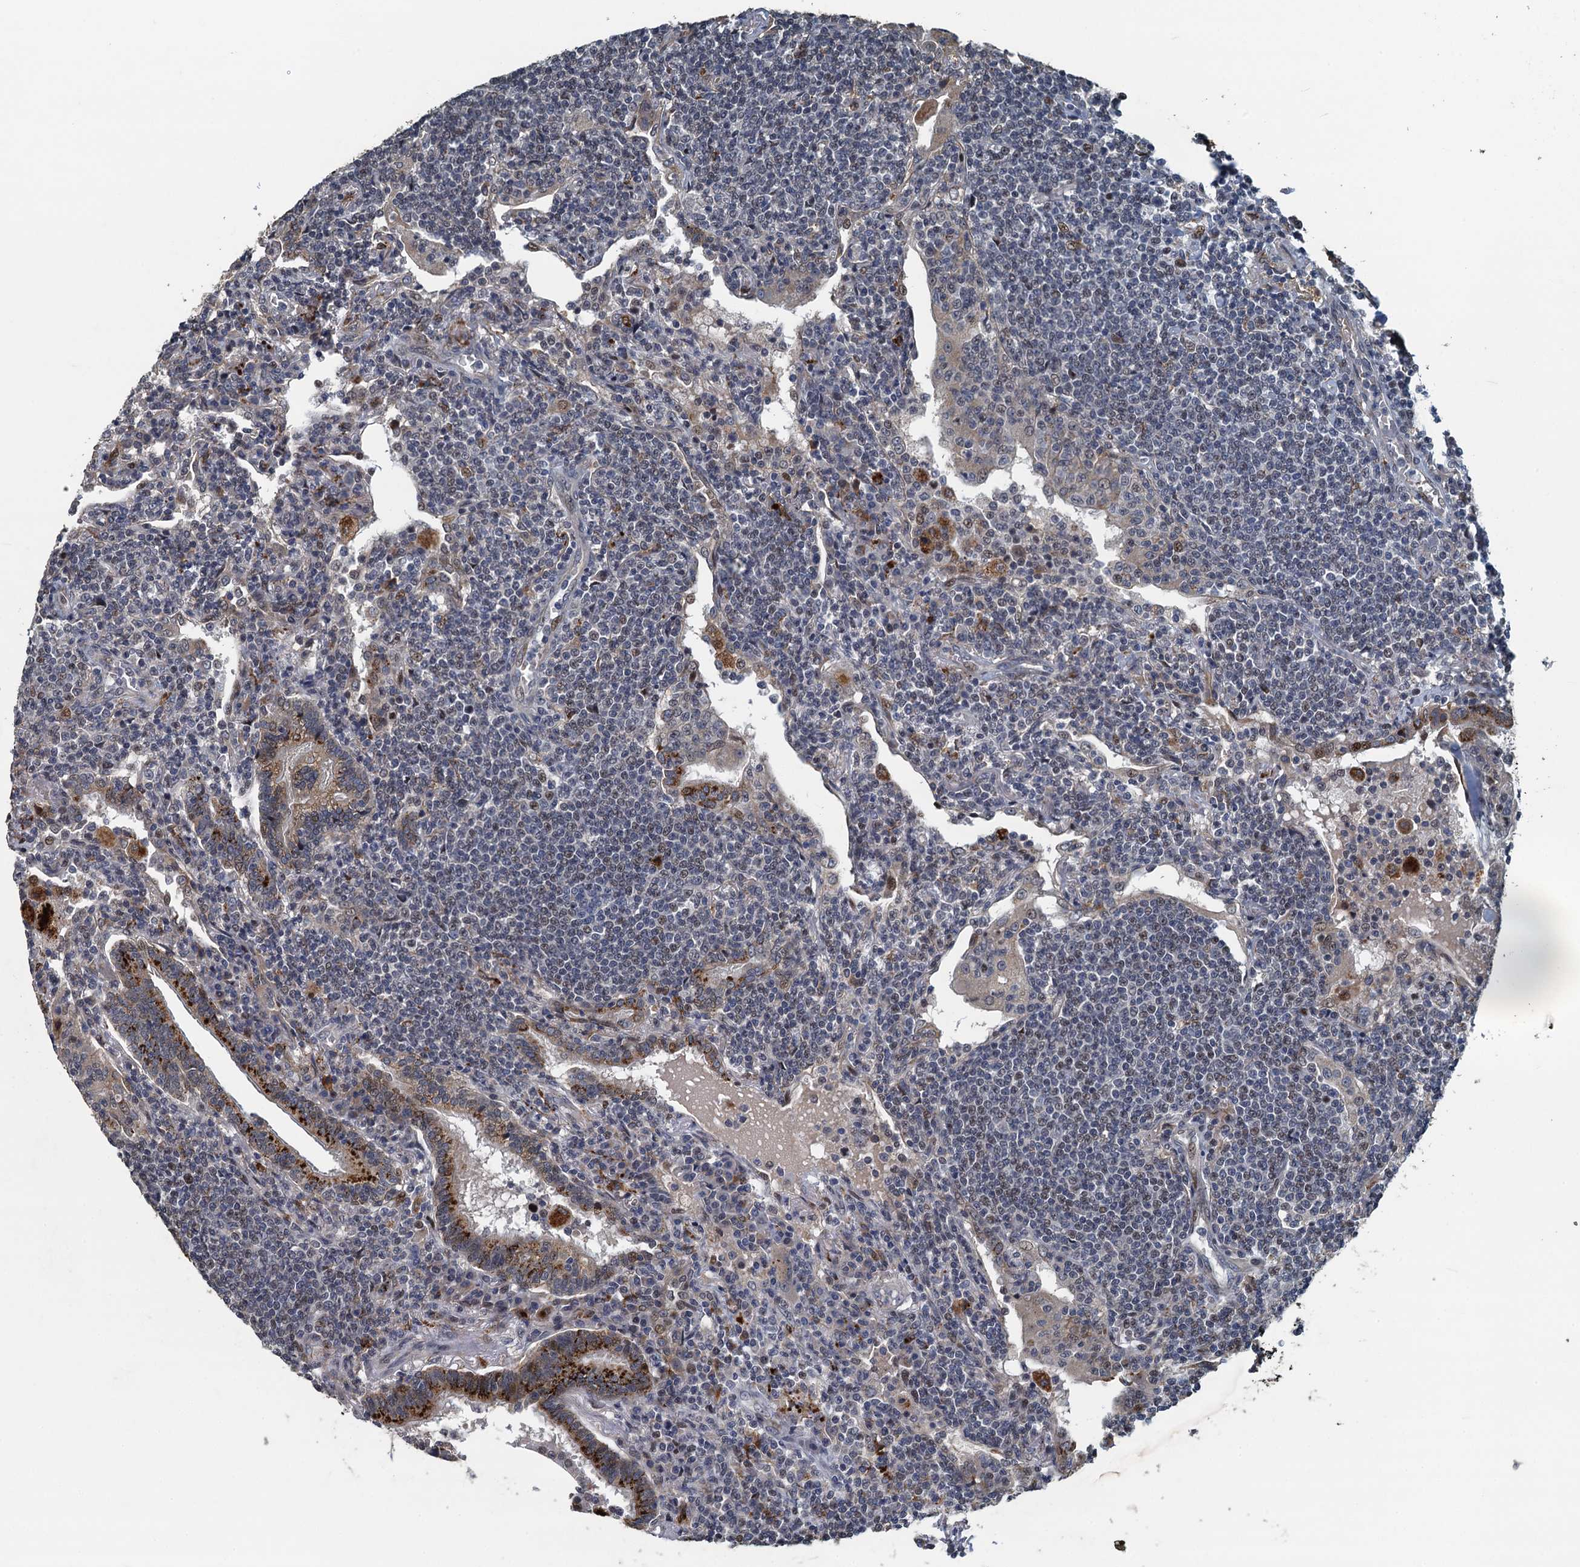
{"staining": {"intensity": "weak", "quantity": "<25%", "location": "nuclear"}, "tissue": "lymphoma", "cell_type": "Tumor cells", "image_type": "cancer", "snomed": [{"axis": "morphology", "description": "Malignant lymphoma, non-Hodgkin's type, Low grade"}, {"axis": "topography", "description": "Lung"}], "caption": "This photomicrograph is of lymphoma stained with immunohistochemistry to label a protein in brown with the nuclei are counter-stained blue. There is no staining in tumor cells.", "gene": "AGRN", "patient": {"sex": "female", "age": 71}}